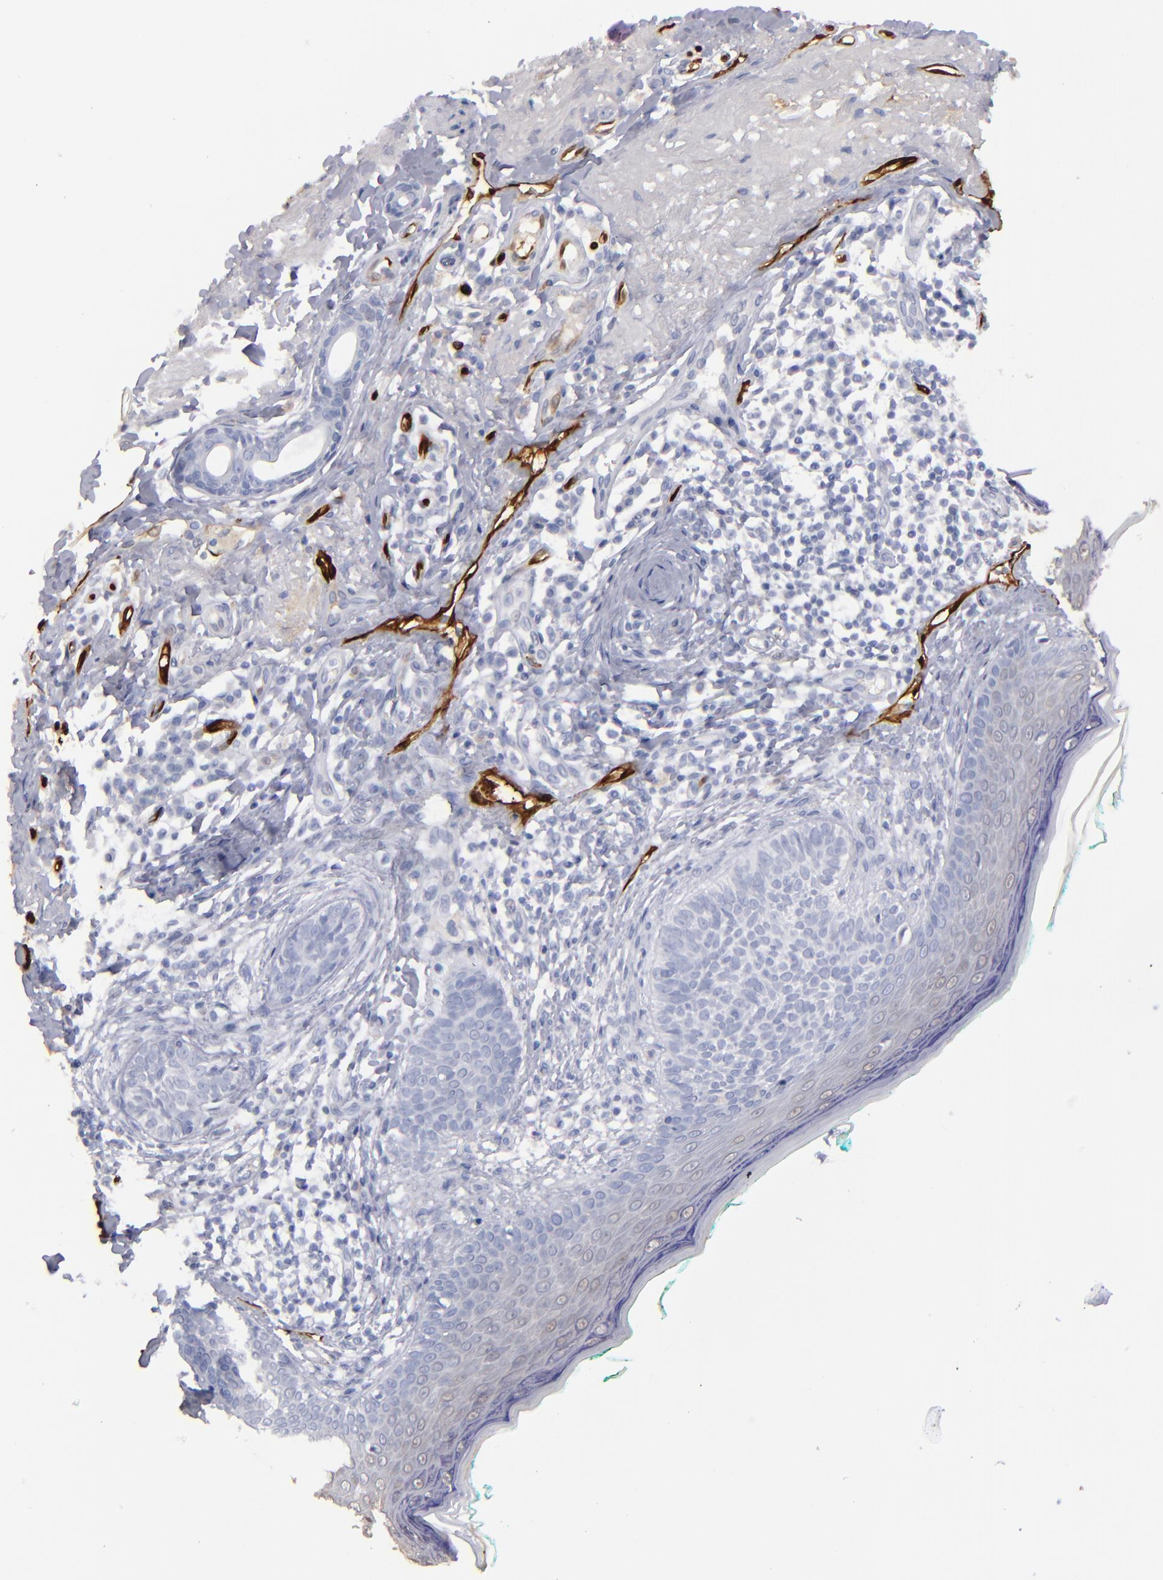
{"staining": {"intensity": "negative", "quantity": "none", "location": "none"}, "tissue": "skin cancer", "cell_type": "Tumor cells", "image_type": "cancer", "snomed": [{"axis": "morphology", "description": "Normal tissue, NOS"}, {"axis": "morphology", "description": "Basal cell carcinoma"}, {"axis": "topography", "description": "Skin"}], "caption": "Histopathology image shows no protein expression in tumor cells of skin cancer tissue.", "gene": "FABP4", "patient": {"sex": "male", "age": 76}}